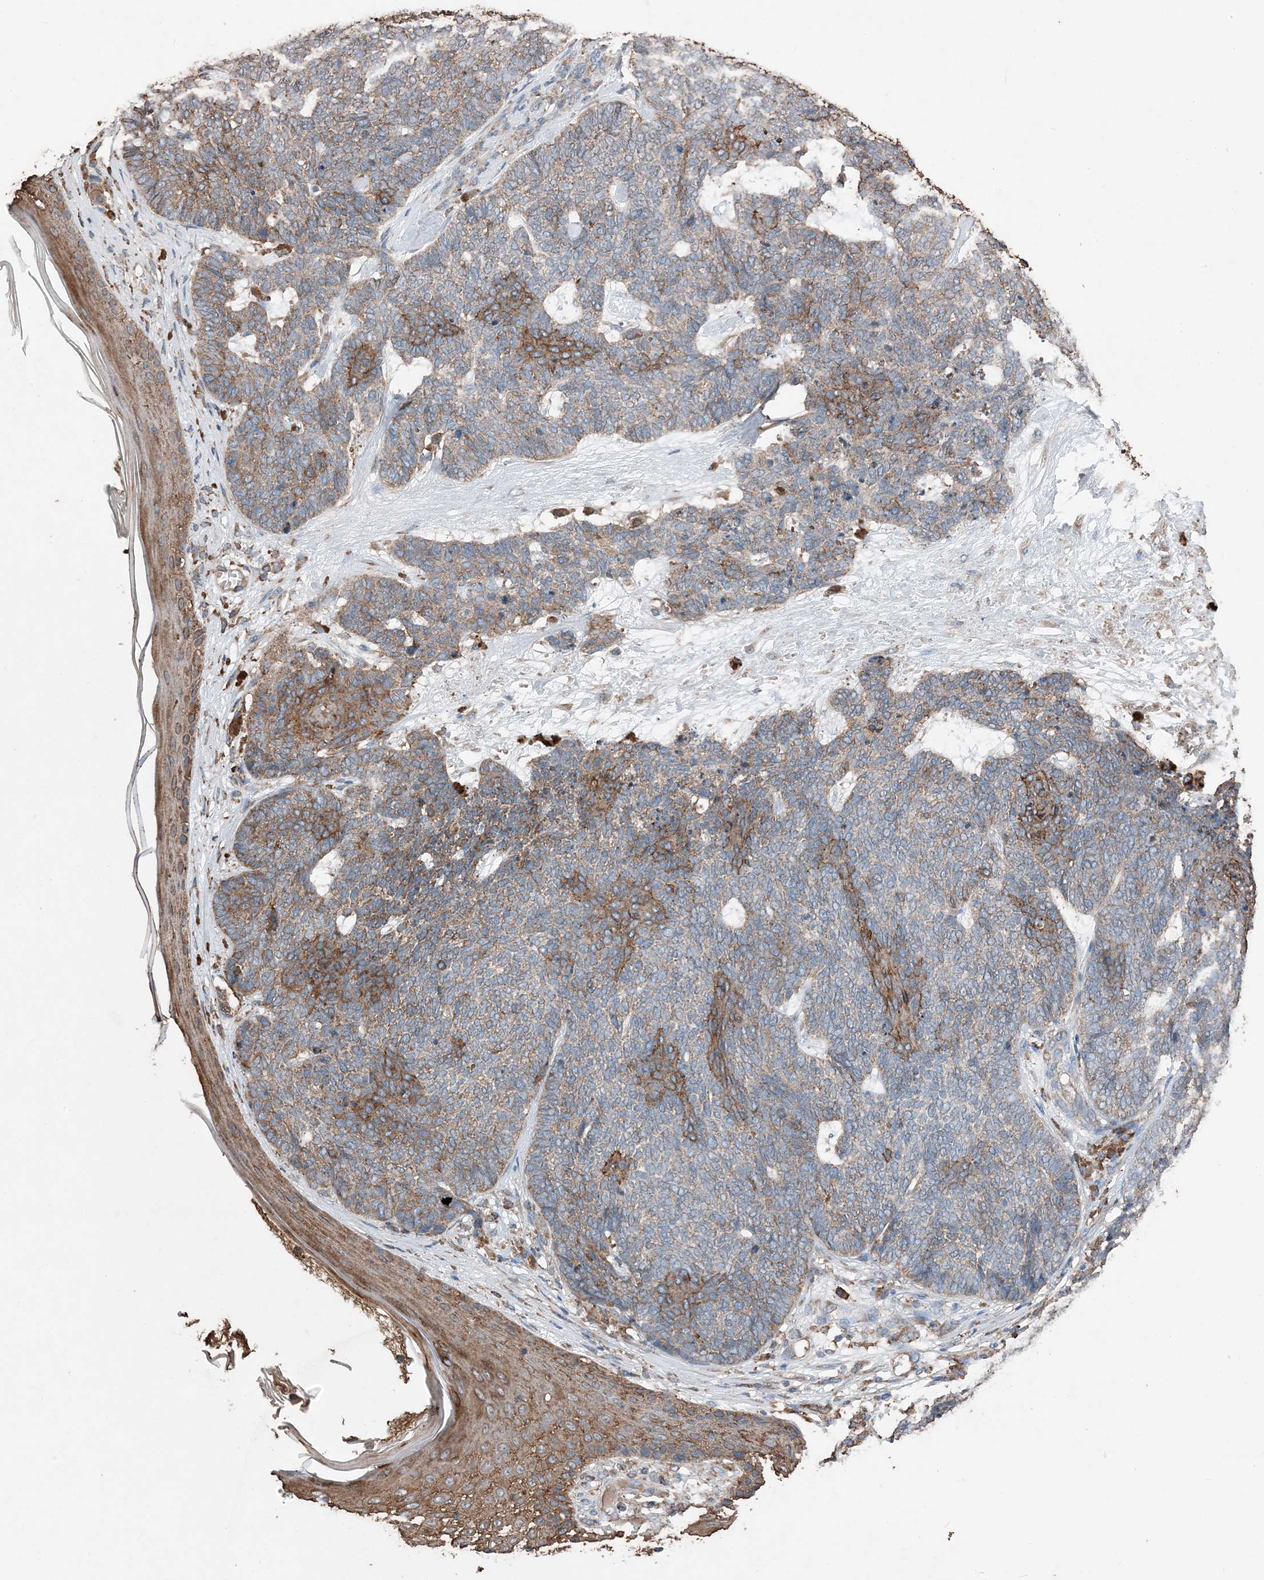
{"staining": {"intensity": "moderate", "quantity": "25%-75%", "location": "cytoplasmic/membranous"}, "tissue": "skin cancer", "cell_type": "Tumor cells", "image_type": "cancer", "snomed": [{"axis": "morphology", "description": "Basal cell carcinoma"}, {"axis": "topography", "description": "Skin"}], "caption": "Protein staining shows moderate cytoplasmic/membranous positivity in about 25%-75% of tumor cells in basal cell carcinoma (skin).", "gene": "PDIA6", "patient": {"sex": "female", "age": 84}}